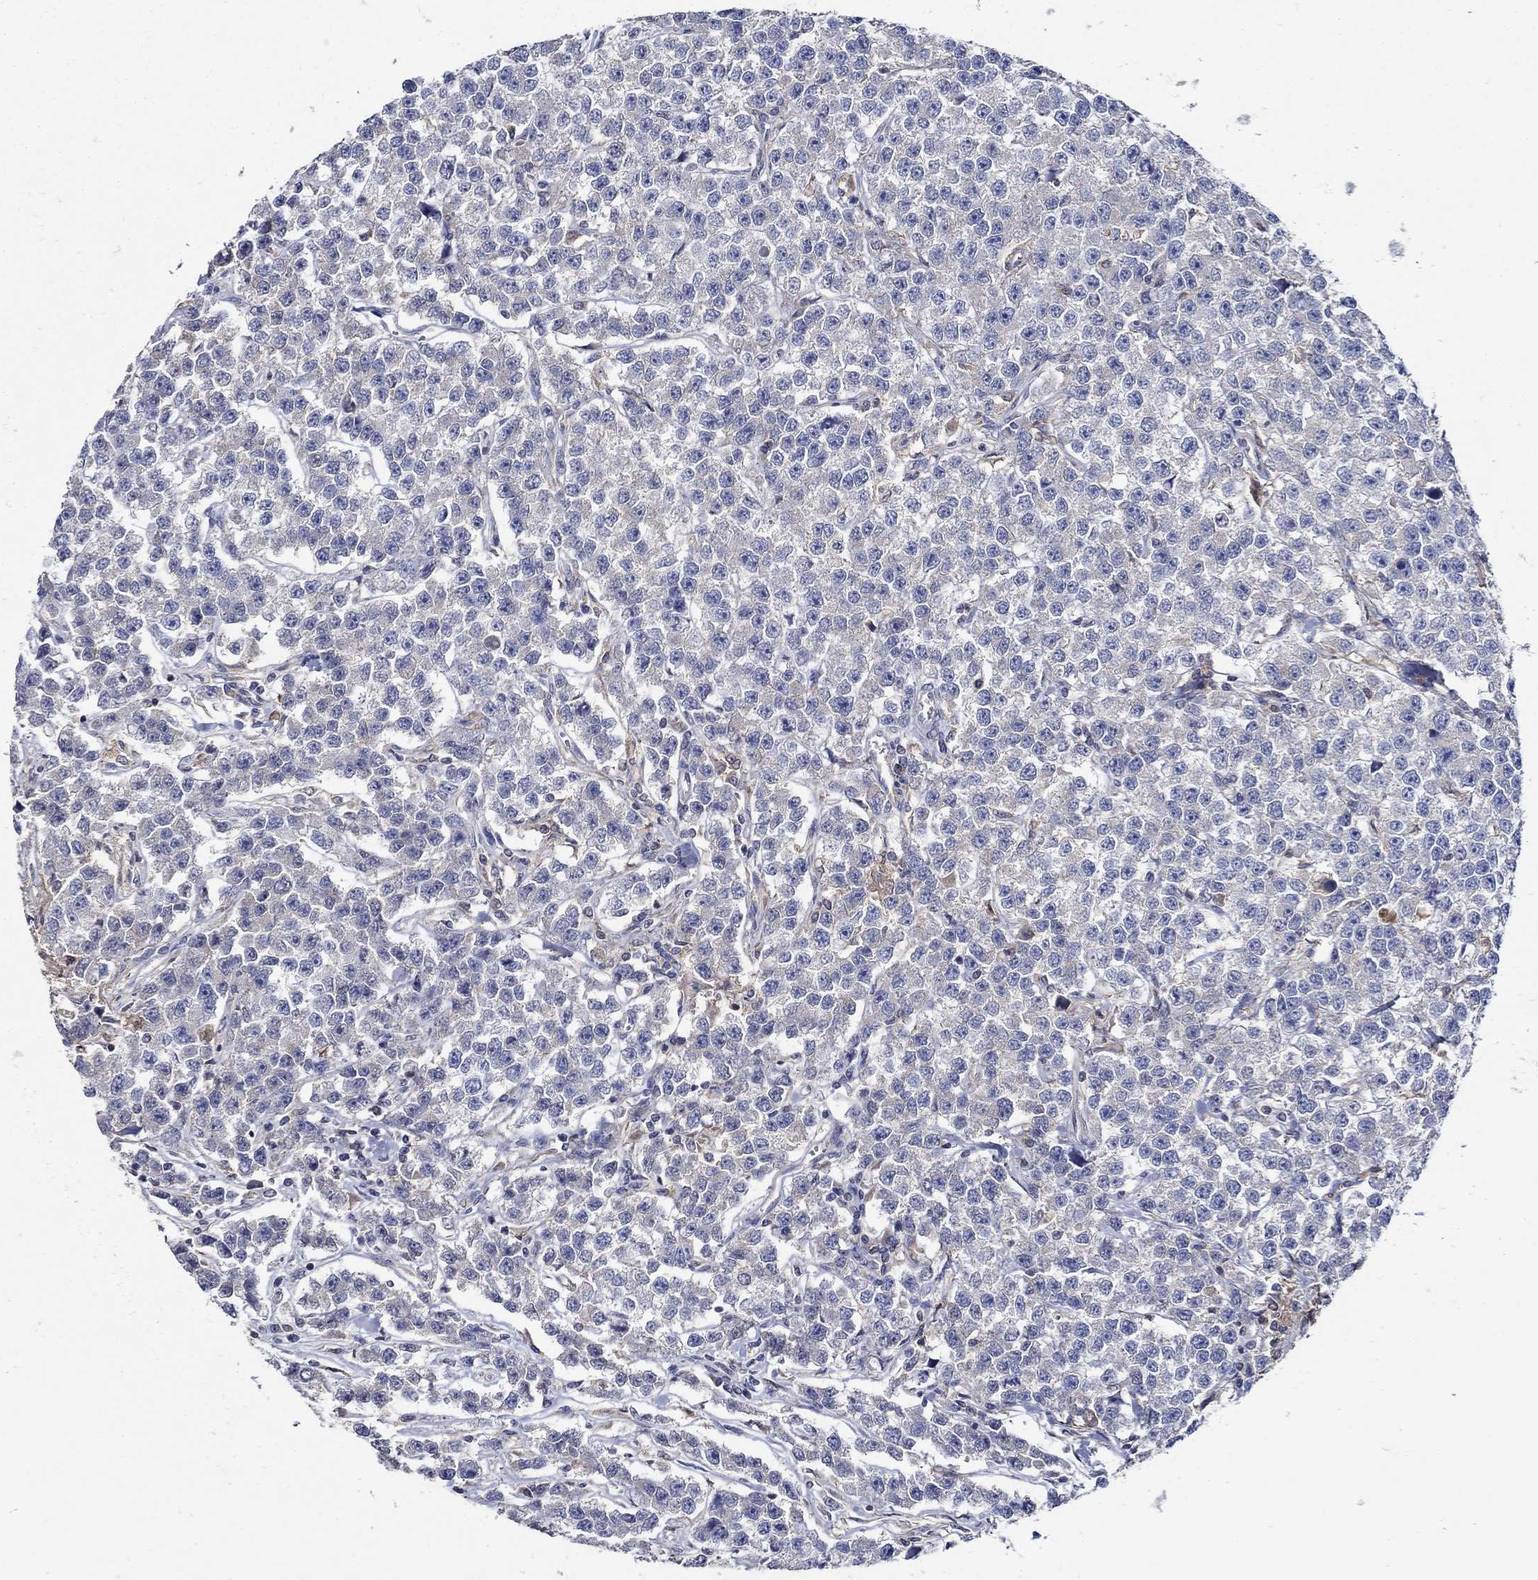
{"staining": {"intensity": "negative", "quantity": "none", "location": "none"}, "tissue": "testis cancer", "cell_type": "Tumor cells", "image_type": "cancer", "snomed": [{"axis": "morphology", "description": "Seminoma, NOS"}, {"axis": "topography", "description": "Testis"}], "caption": "There is no significant expression in tumor cells of testis seminoma. The staining was performed using DAB (3,3'-diaminobenzidine) to visualize the protein expression in brown, while the nuclei were stained in blue with hematoxylin (Magnification: 20x).", "gene": "MTHFR", "patient": {"sex": "male", "age": 59}}